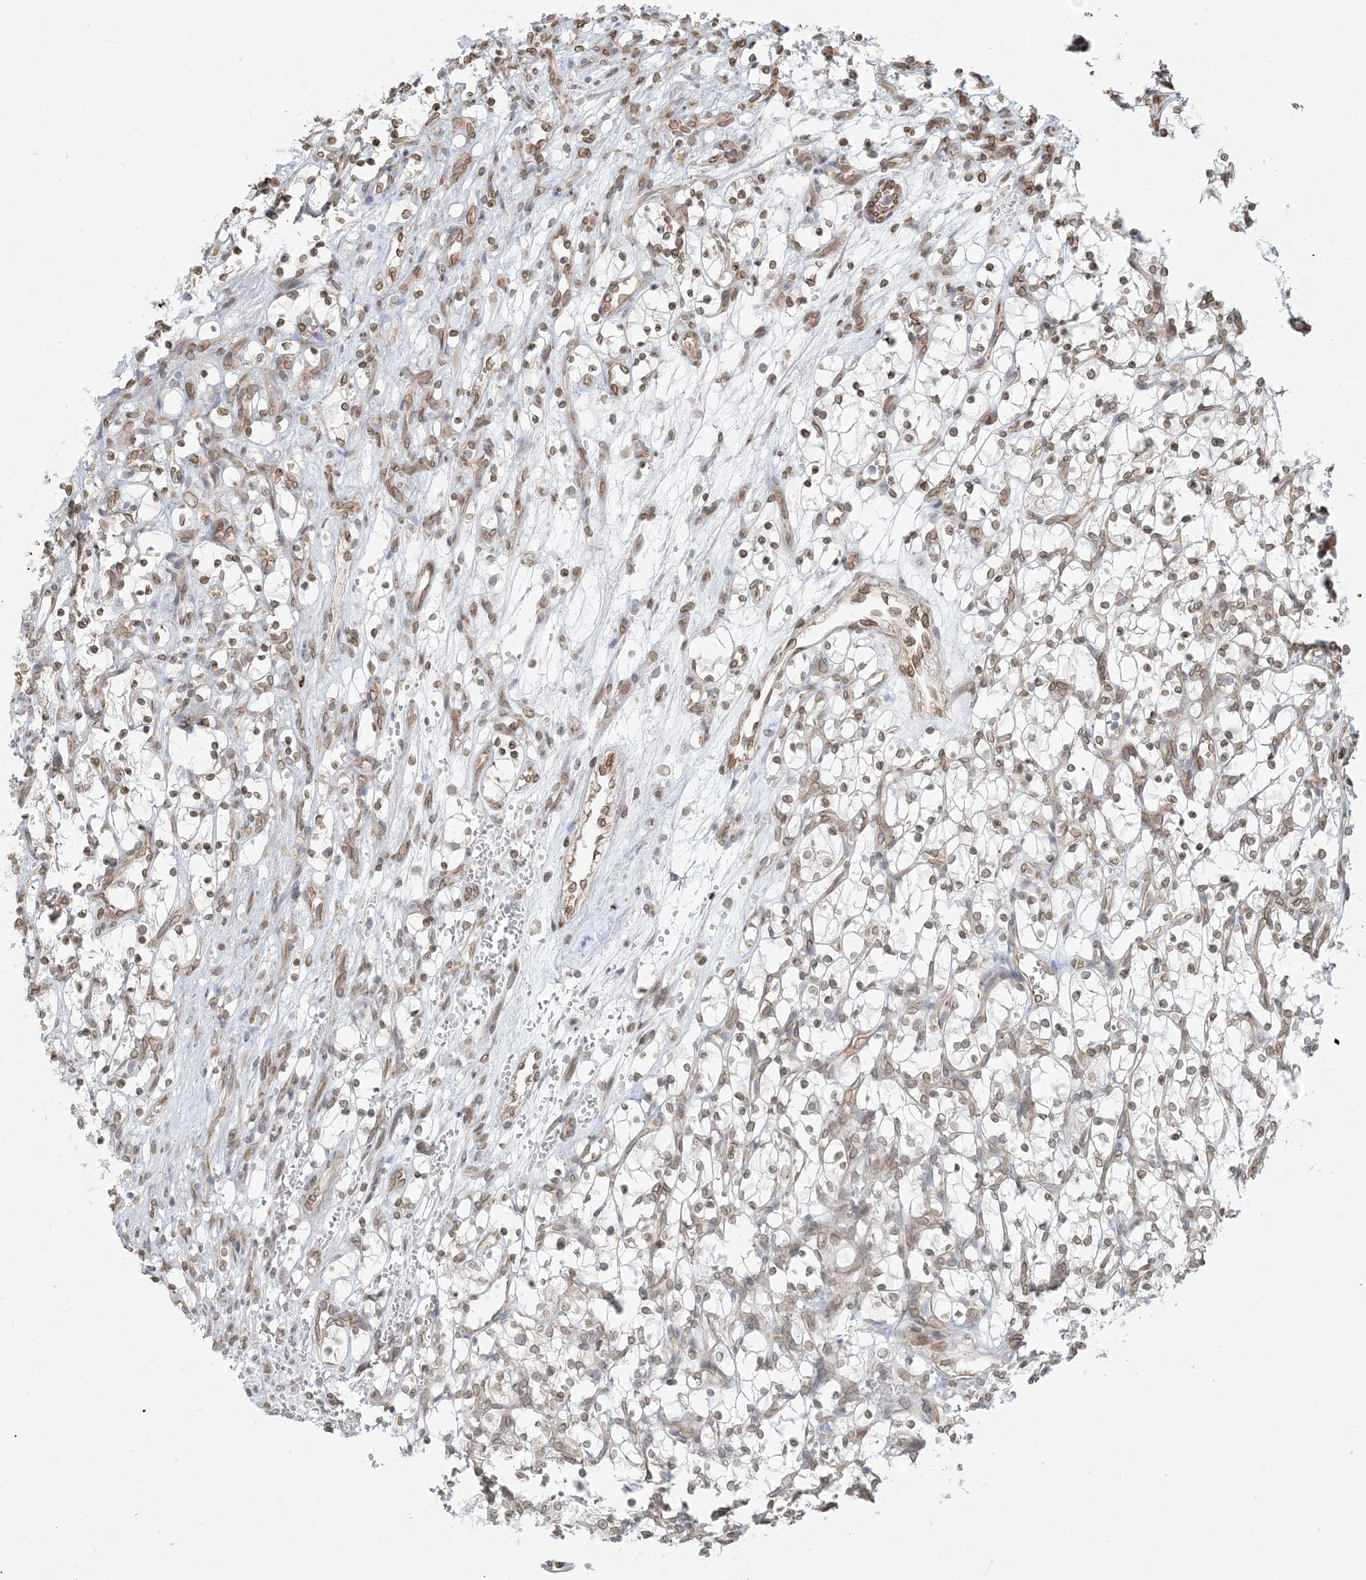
{"staining": {"intensity": "weak", "quantity": "25%-75%", "location": "nuclear"}, "tissue": "renal cancer", "cell_type": "Tumor cells", "image_type": "cancer", "snomed": [{"axis": "morphology", "description": "Adenocarcinoma, NOS"}, {"axis": "topography", "description": "Kidney"}], "caption": "Renal adenocarcinoma stained with DAB (3,3'-diaminobenzidine) immunohistochemistry (IHC) displays low levels of weak nuclear expression in about 25%-75% of tumor cells. The protein of interest is stained brown, and the nuclei are stained in blue (DAB IHC with brightfield microscopy, high magnification).", "gene": "WWP1", "patient": {"sex": "female", "age": 69}}